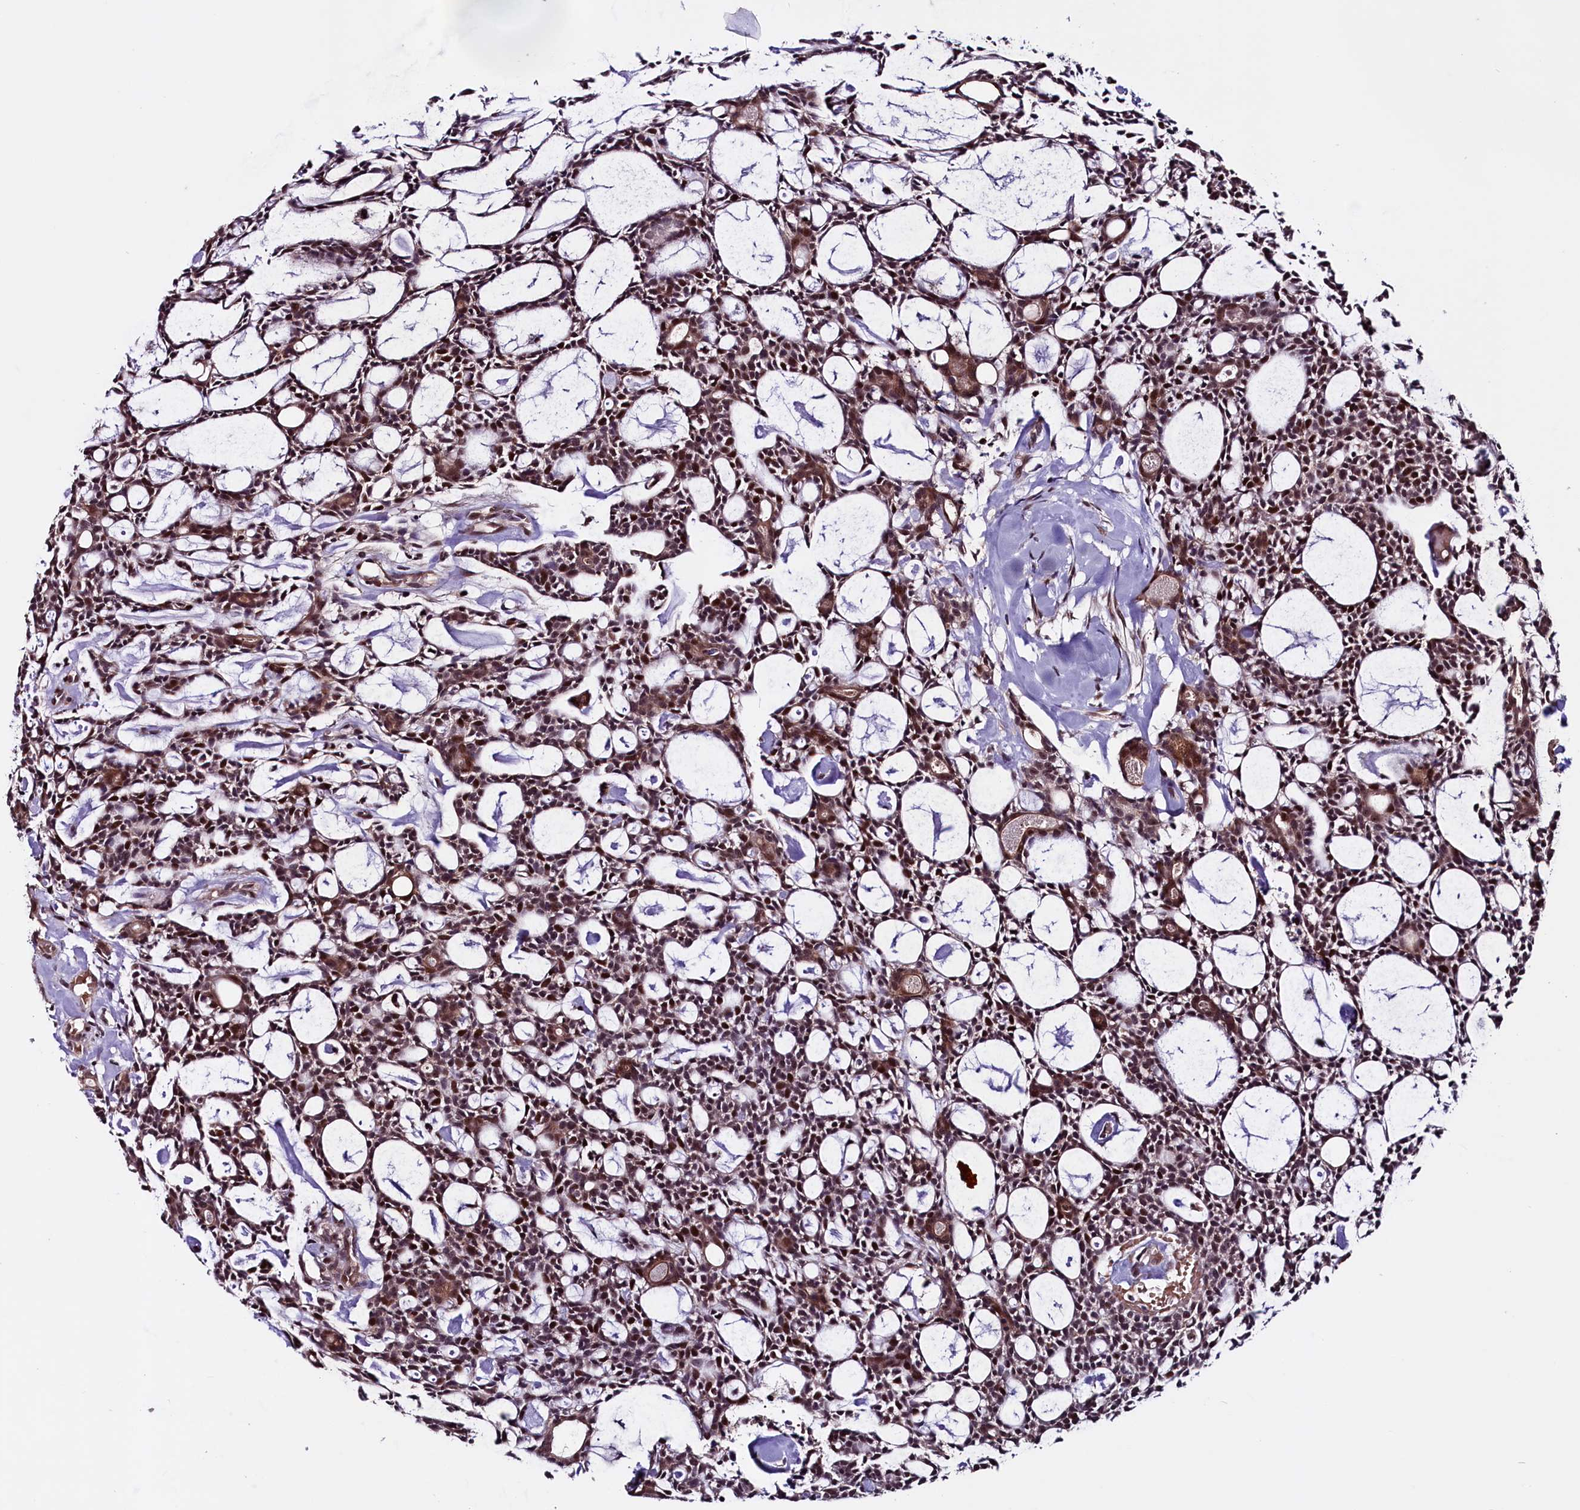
{"staining": {"intensity": "moderate", "quantity": ">75%", "location": "nuclear"}, "tissue": "head and neck cancer", "cell_type": "Tumor cells", "image_type": "cancer", "snomed": [{"axis": "morphology", "description": "Adenocarcinoma, NOS"}, {"axis": "topography", "description": "Salivary gland"}, {"axis": "topography", "description": "Head-Neck"}], "caption": "Moderate nuclear positivity for a protein is identified in about >75% of tumor cells of adenocarcinoma (head and neck) using IHC.", "gene": "RNMT", "patient": {"sex": "male", "age": 55}}